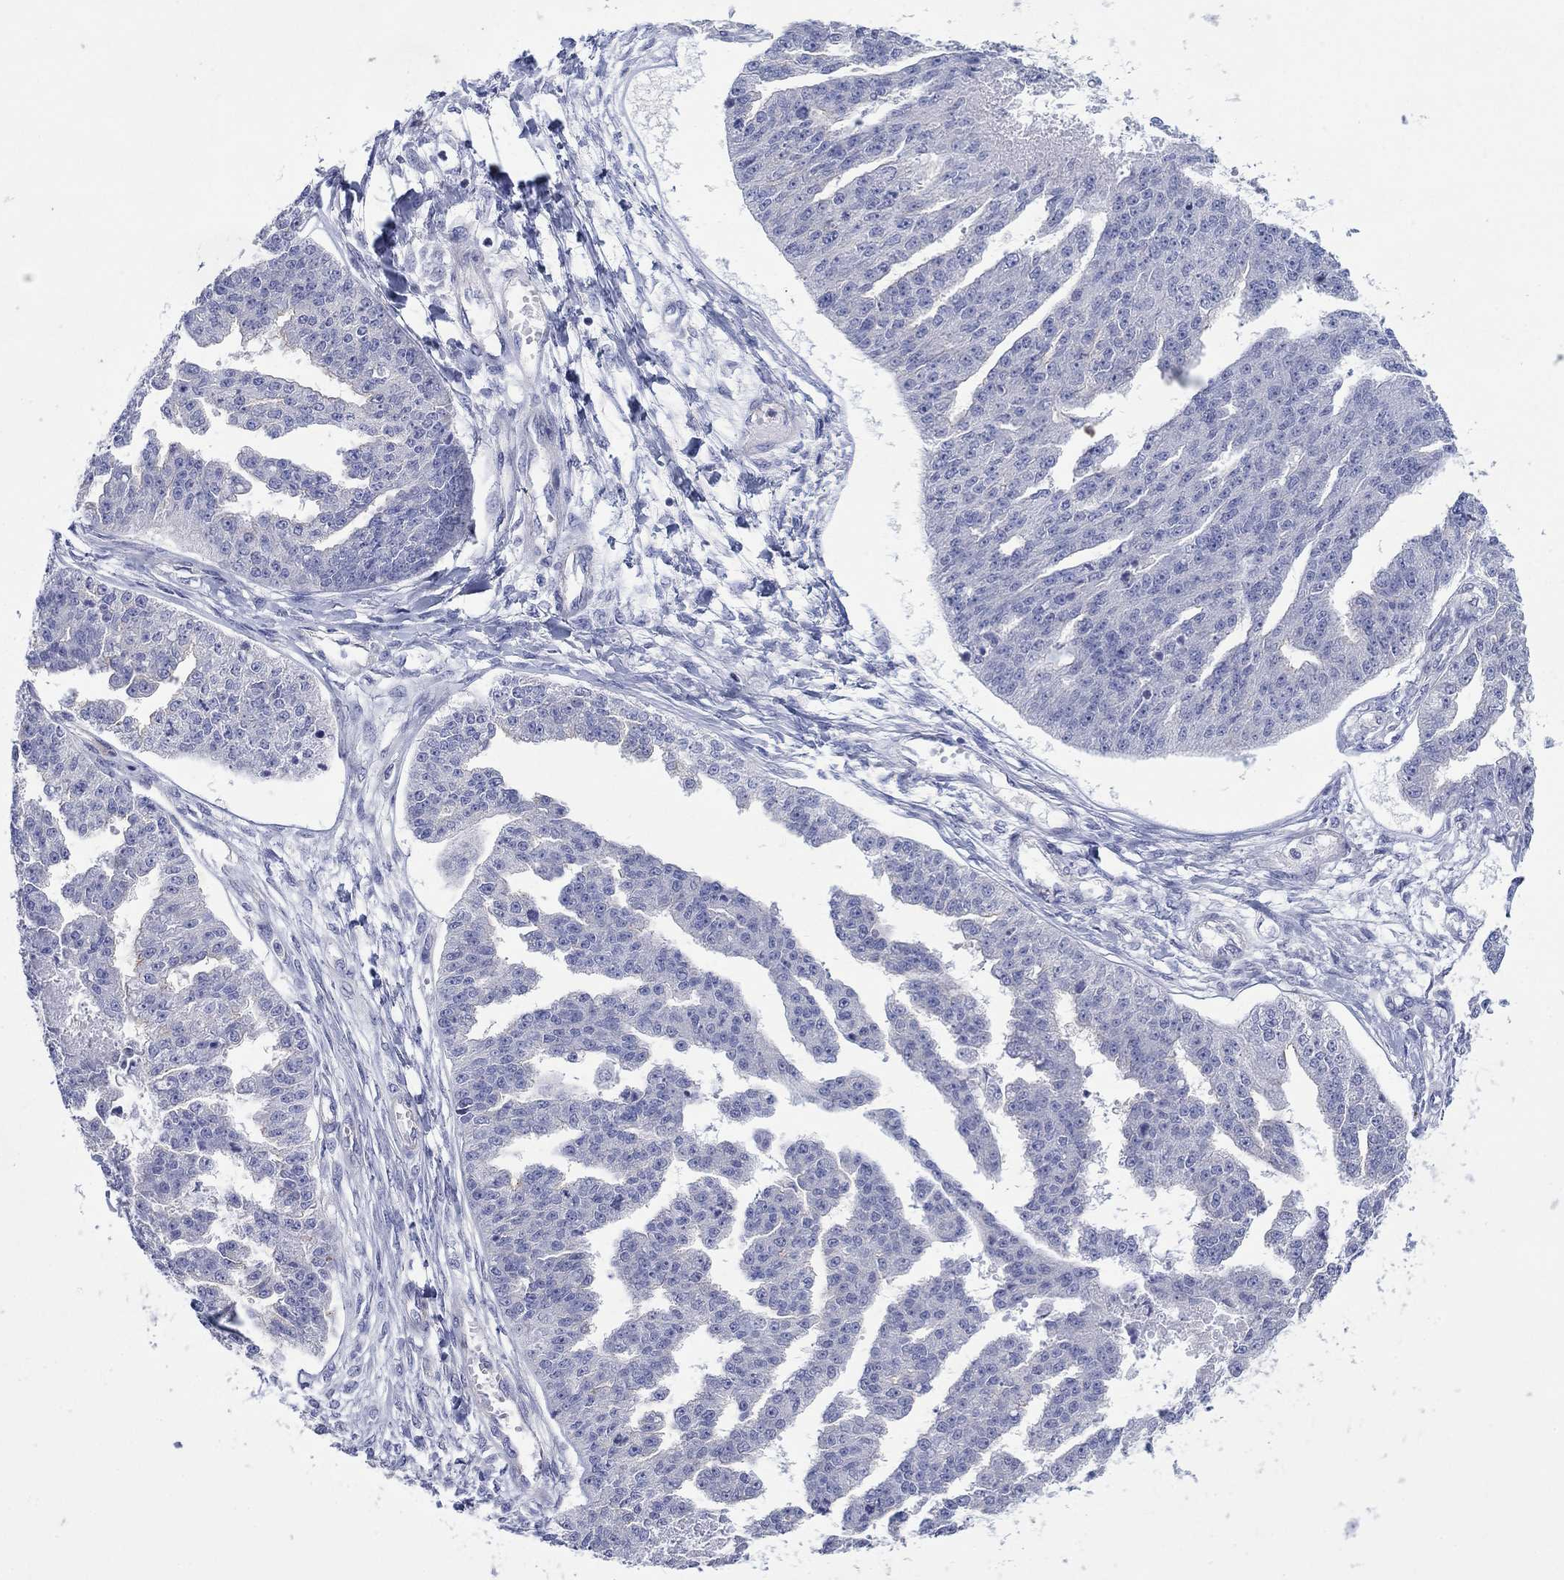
{"staining": {"intensity": "negative", "quantity": "none", "location": "none"}, "tissue": "ovarian cancer", "cell_type": "Tumor cells", "image_type": "cancer", "snomed": [{"axis": "morphology", "description": "Cystadenocarcinoma, serous, NOS"}, {"axis": "topography", "description": "Ovary"}], "caption": "Photomicrograph shows no protein expression in tumor cells of ovarian cancer tissue. Brightfield microscopy of immunohistochemistry (IHC) stained with DAB (3,3'-diaminobenzidine) (brown) and hematoxylin (blue), captured at high magnification.", "gene": "TPRN", "patient": {"sex": "female", "age": 58}}